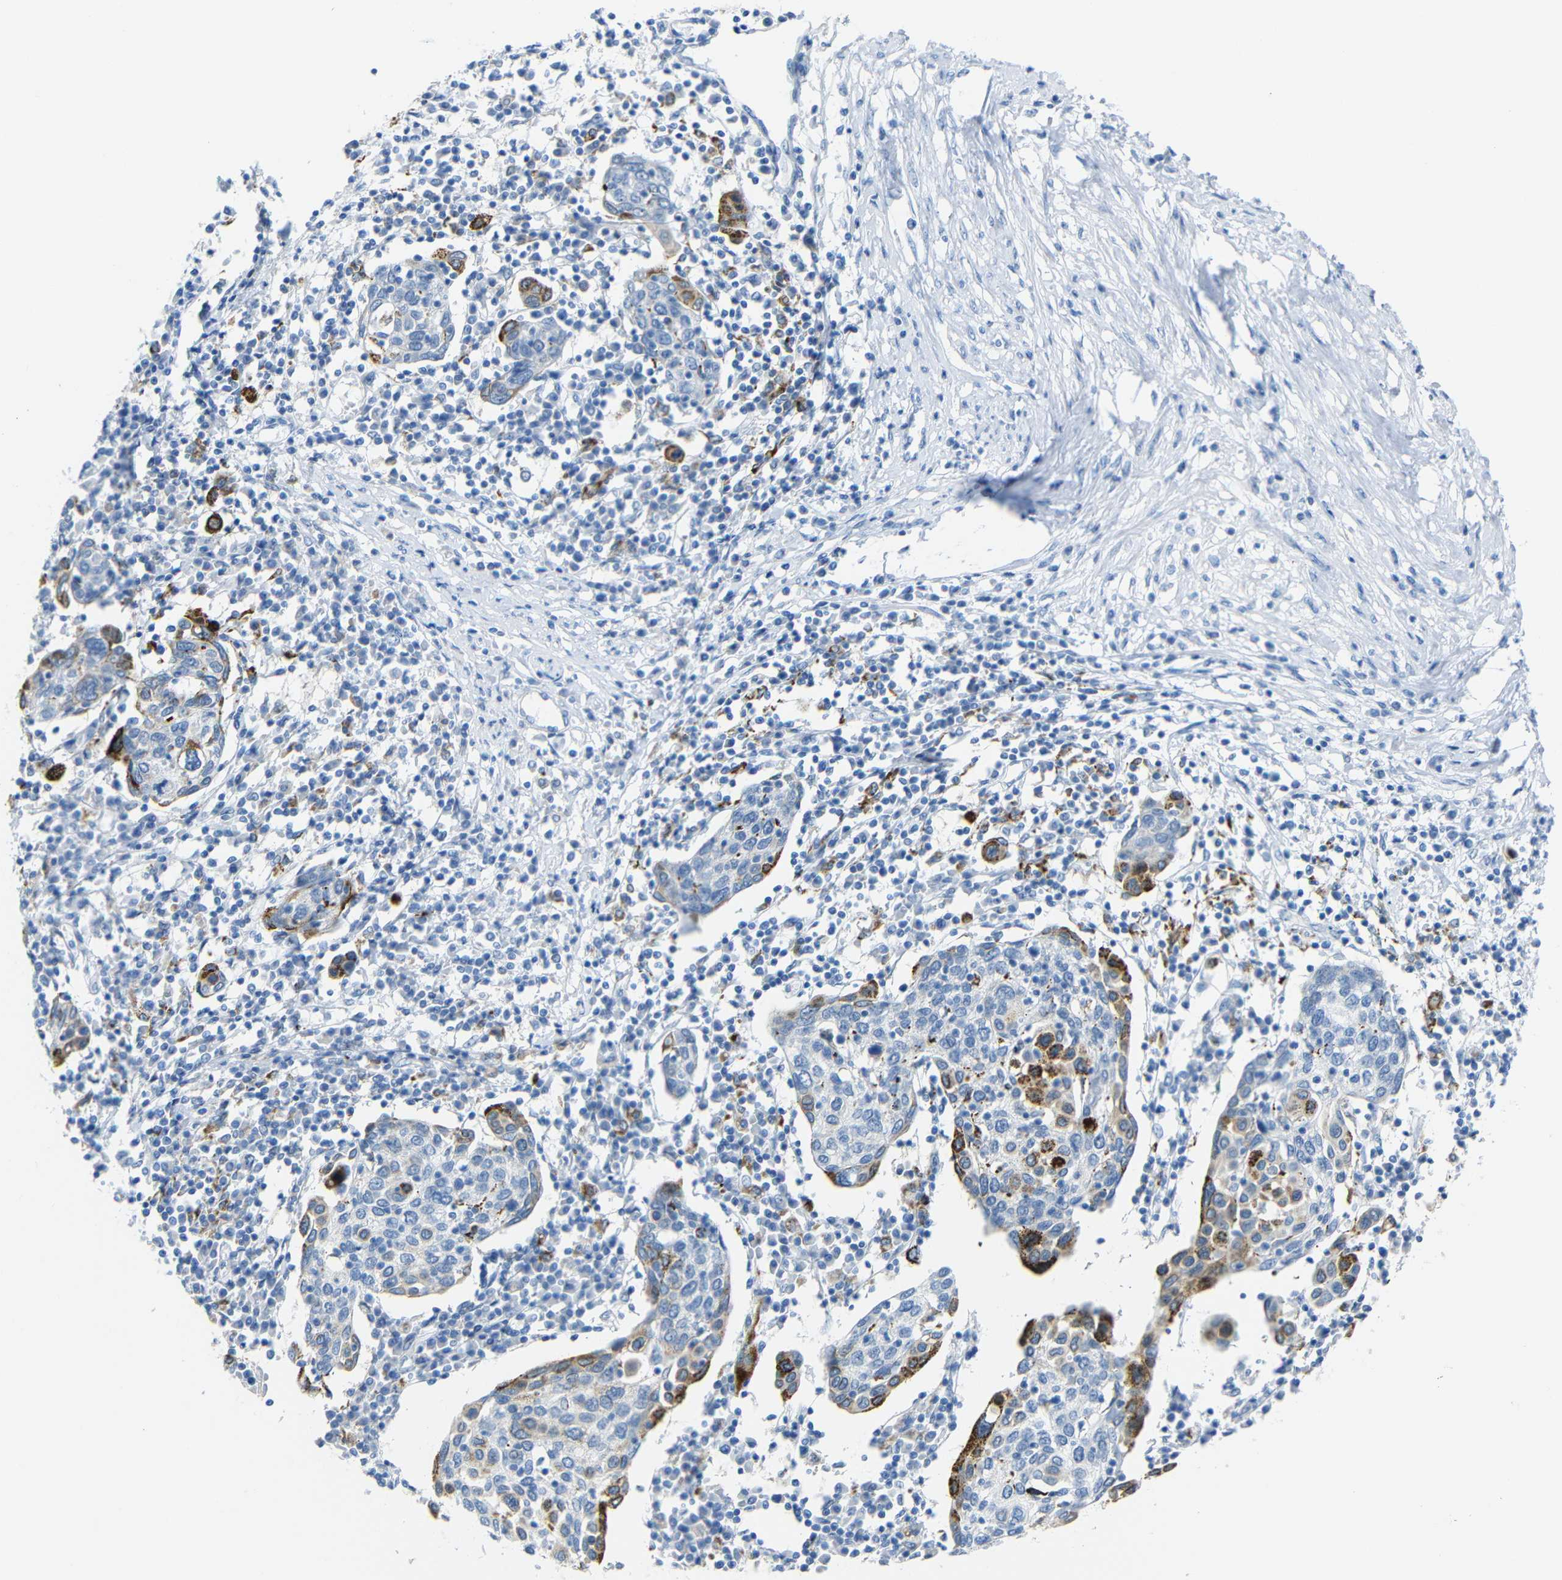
{"staining": {"intensity": "strong", "quantity": "<25%", "location": "cytoplasmic/membranous"}, "tissue": "cervical cancer", "cell_type": "Tumor cells", "image_type": "cancer", "snomed": [{"axis": "morphology", "description": "Squamous cell carcinoma, NOS"}, {"axis": "topography", "description": "Cervix"}], "caption": "IHC of human cervical squamous cell carcinoma demonstrates medium levels of strong cytoplasmic/membranous staining in approximately <25% of tumor cells.", "gene": "C15orf48", "patient": {"sex": "female", "age": 40}}